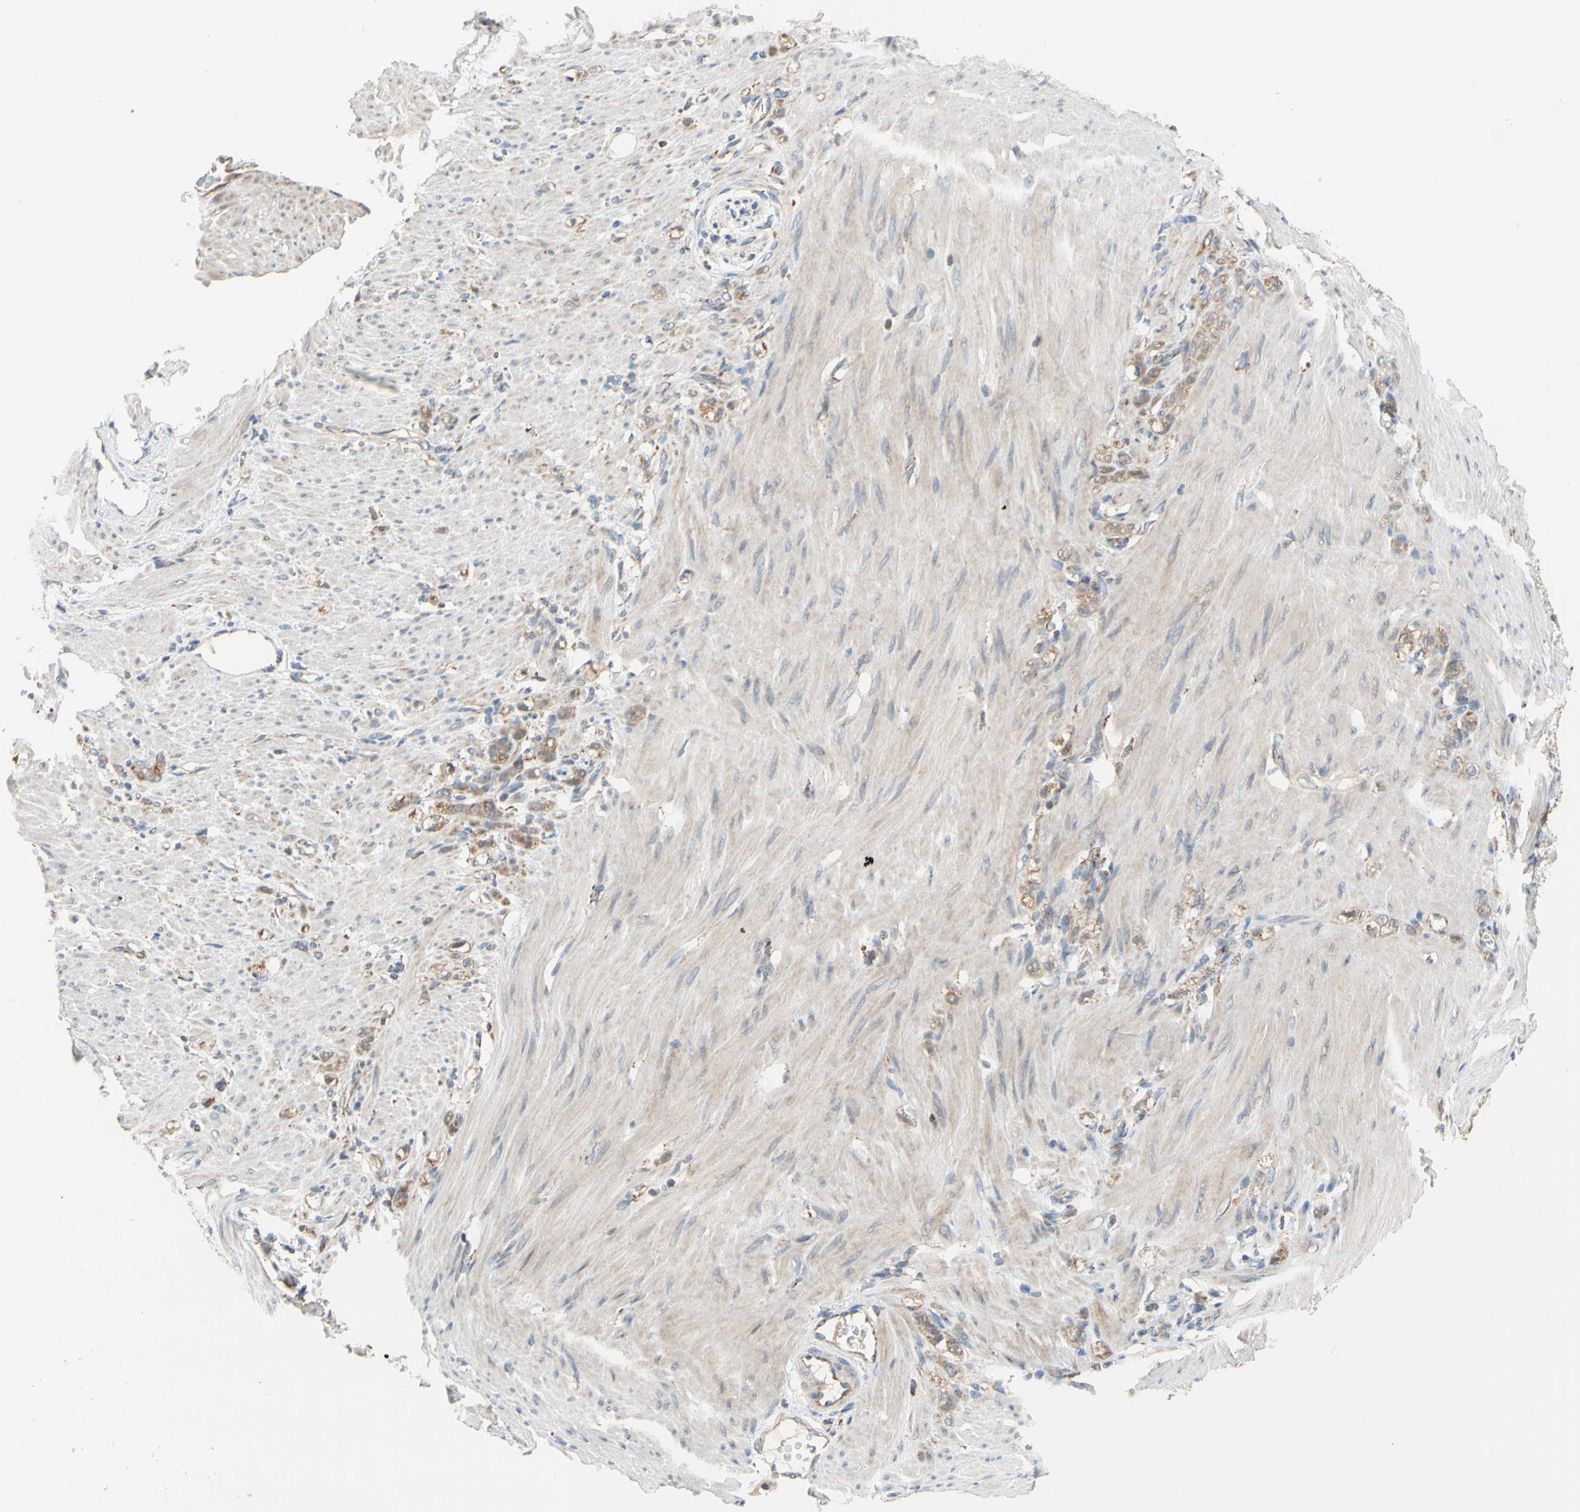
{"staining": {"intensity": "weak", "quantity": ">75%", "location": "cytoplasmic/membranous"}, "tissue": "stomach cancer", "cell_type": "Tumor cells", "image_type": "cancer", "snomed": [{"axis": "morphology", "description": "Adenocarcinoma, NOS"}, {"axis": "topography", "description": "Stomach"}], "caption": "This is a photomicrograph of immunohistochemistry staining of adenocarcinoma (stomach), which shows weak staining in the cytoplasmic/membranous of tumor cells.", "gene": "SFXN3", "patient": {"sex": "male", "age": 82}}